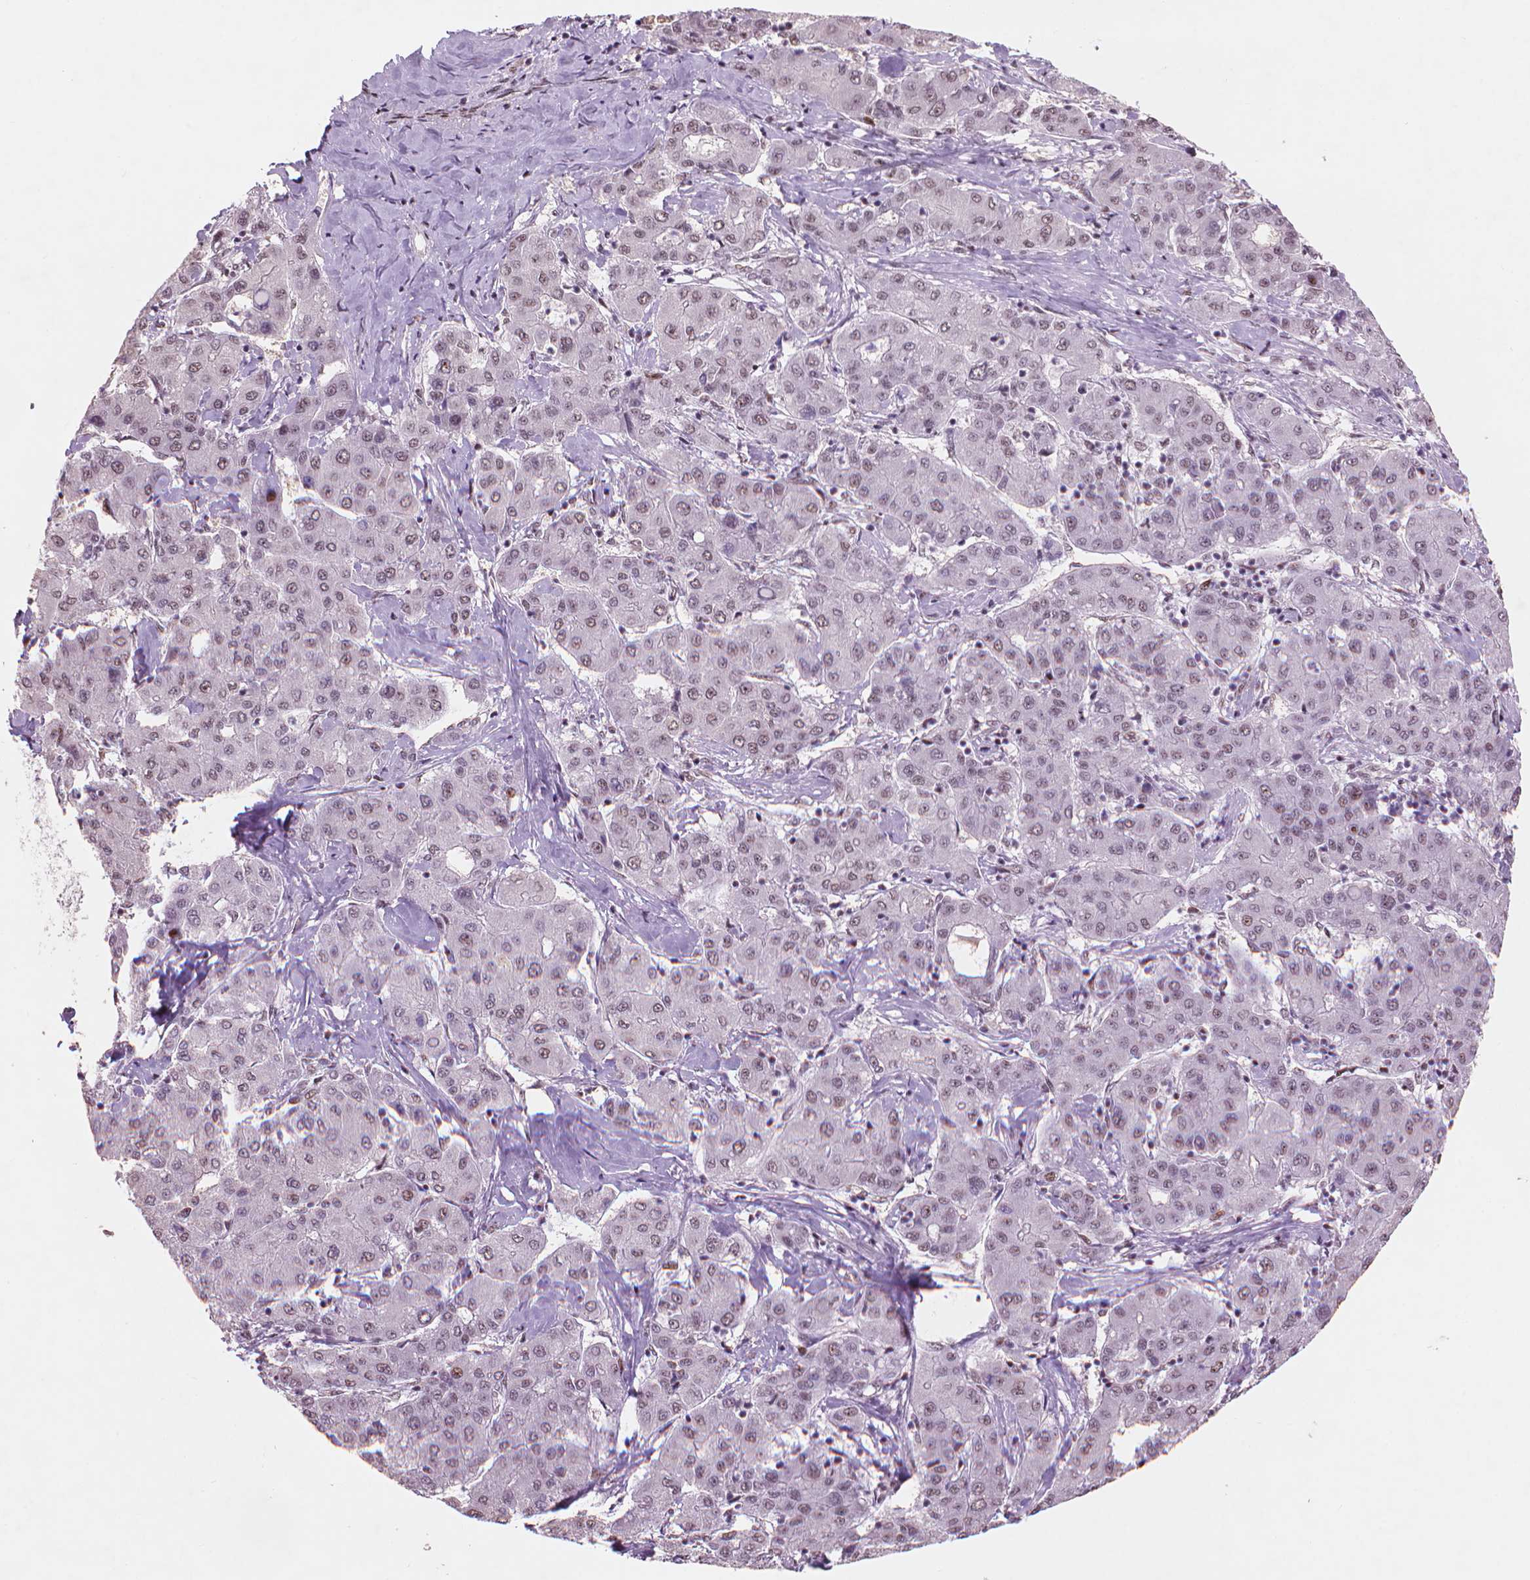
{"staining": {"intensity": "weak", "quantity": "25%-75%", "location": "nuclear"}, "tissue": "liver cancer", "cell_type": "Tumor cells", "image_type": "cancer", "snomed": [{"axis": "morphology", "description": "Carcinoma, Hepatocellular, NOS"}, {"axis": "topography", "description": "Liver"}], "caption": "DAB (3,3'-diaminobenzidine) immunohistochemical staining of liver cancer (hepatocellular carcinoma) displays weak nuclear protein expression in about 25%-75% of tumor cells. (DAB (3,3'-diaminobenzidine) IHC with brightfield microscopy, high magnification).", "gene": "HES7", "patient": {"sex": "male", "age": 65}}